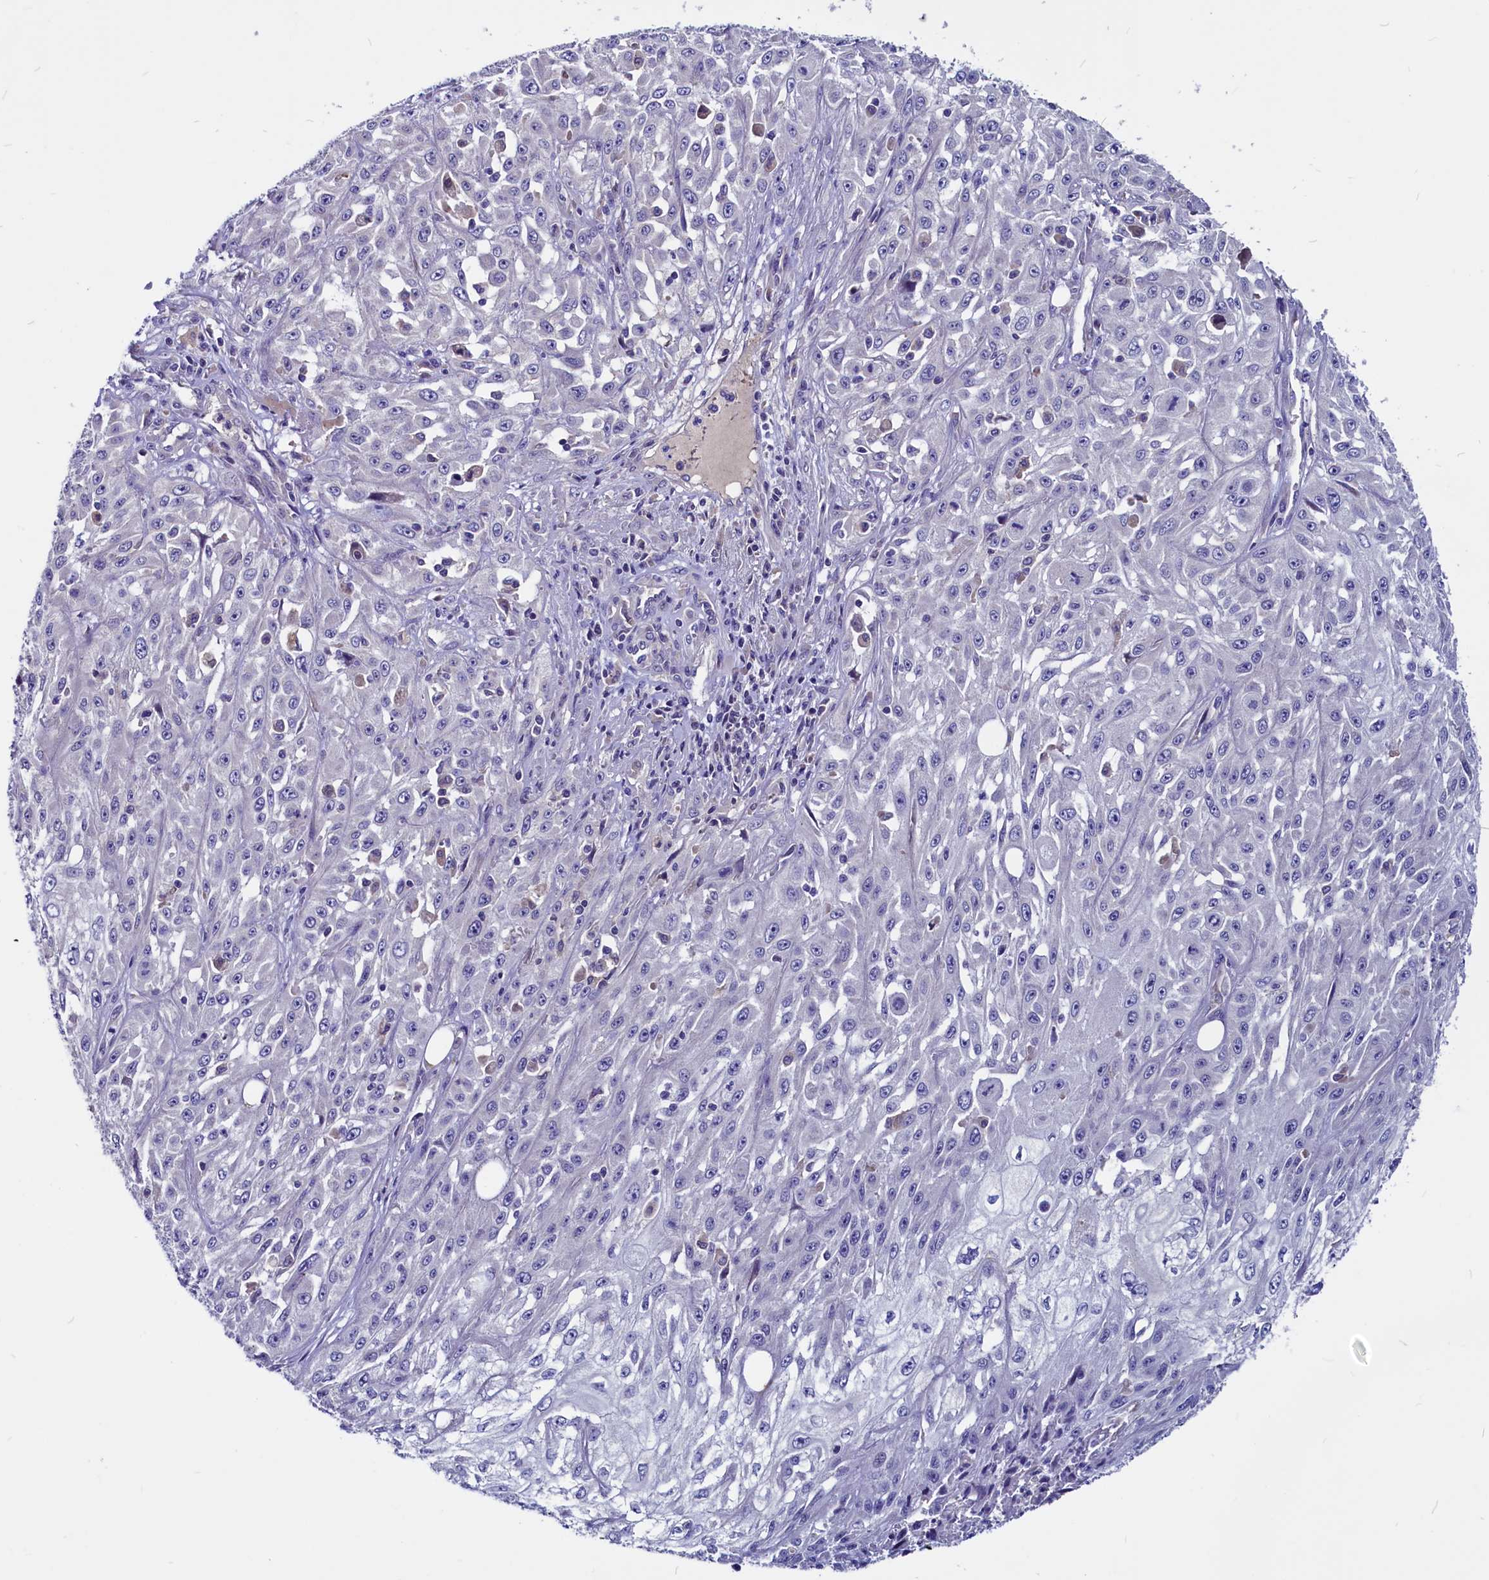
{"staining": {"intensity": "negative", "quantity": "none", "location": "none"}, "tissue": "skin cancer", "cell_type": "Tumor cells", "image_type": "cancer", "snomed": [{"axis": "morphology", "description": "Squamous cell carcinoma, NOS"}, {"axis": "morphology", "description": "Squamous cell carcinoma, metastatic, NOS"}, {"axis": "topography", "description": "Skin"}, {"axis": "topography", "description": "Lymph node"}], "caption": "High magnification brightfield microscopy of skin squamous cell carcinoma stained with DAB (brown) and counterstained with hematoxylin (blue): tumor cells show no significant staining.", "gene": "CCBE1", "patient": {"sex": "male", "age": 75}}